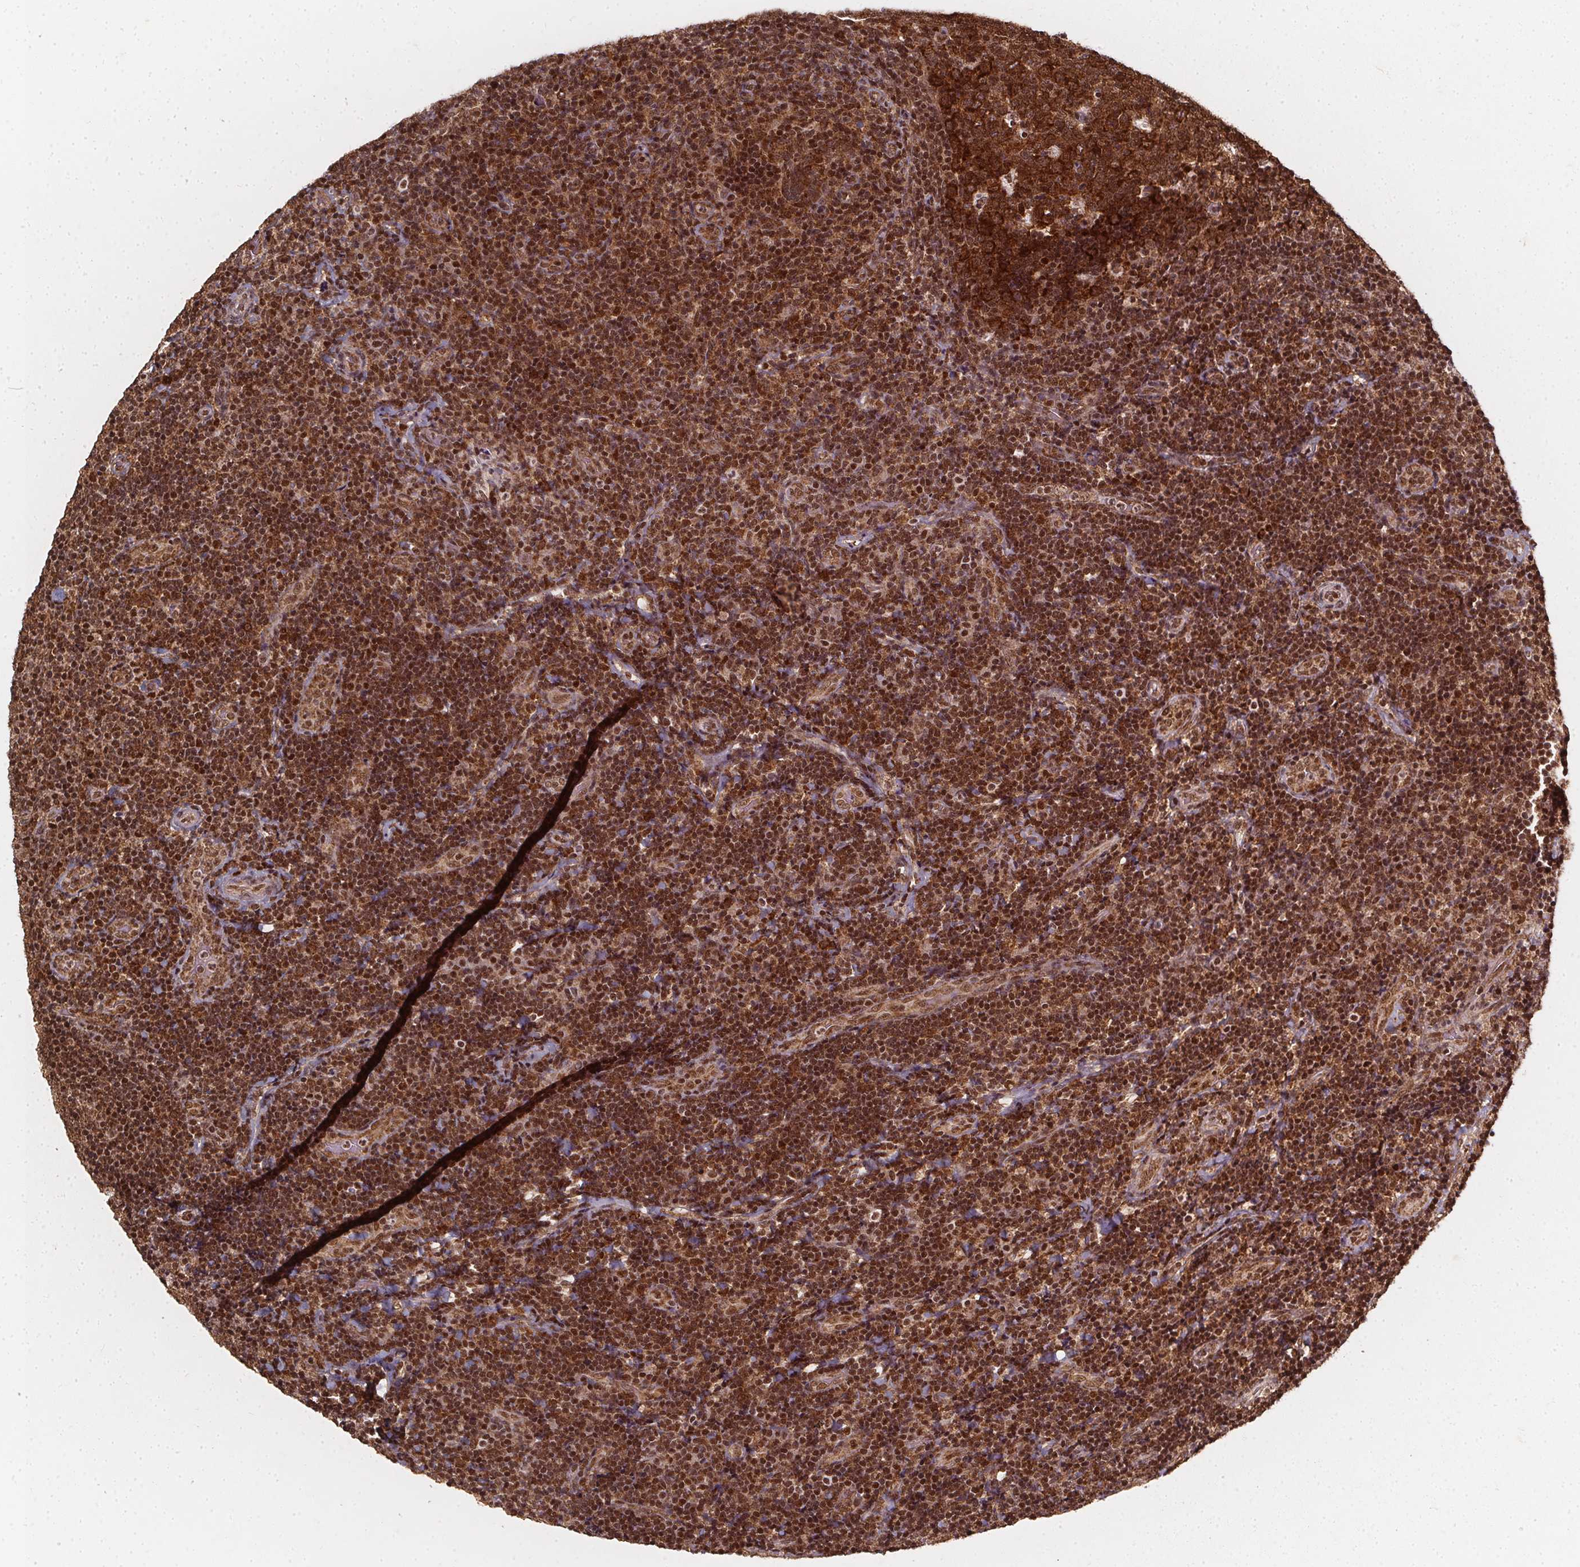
{"staining": {"intensity": "strong", "quantity": ">75%", "location": "cytoplasmic/membranous,nuclear"}, "tissue": "tonsil", "cell_type": "Germinal center cells", "image_type": "normal", "snomed": [{"axis": "morphology", "description": "Normal tissue, NOS"}, {"axis": "topography", "description": "Tonsil"}], "caption": "This is a photomicrograph of immunohistochemistry (IHC) staining of benign tonsil, which shows strong expression in the cytoplasmic/membranous,nuclear of germinal center cells.", "gene": "SMN1", "patient": {"sex": "male", "age": 17}}